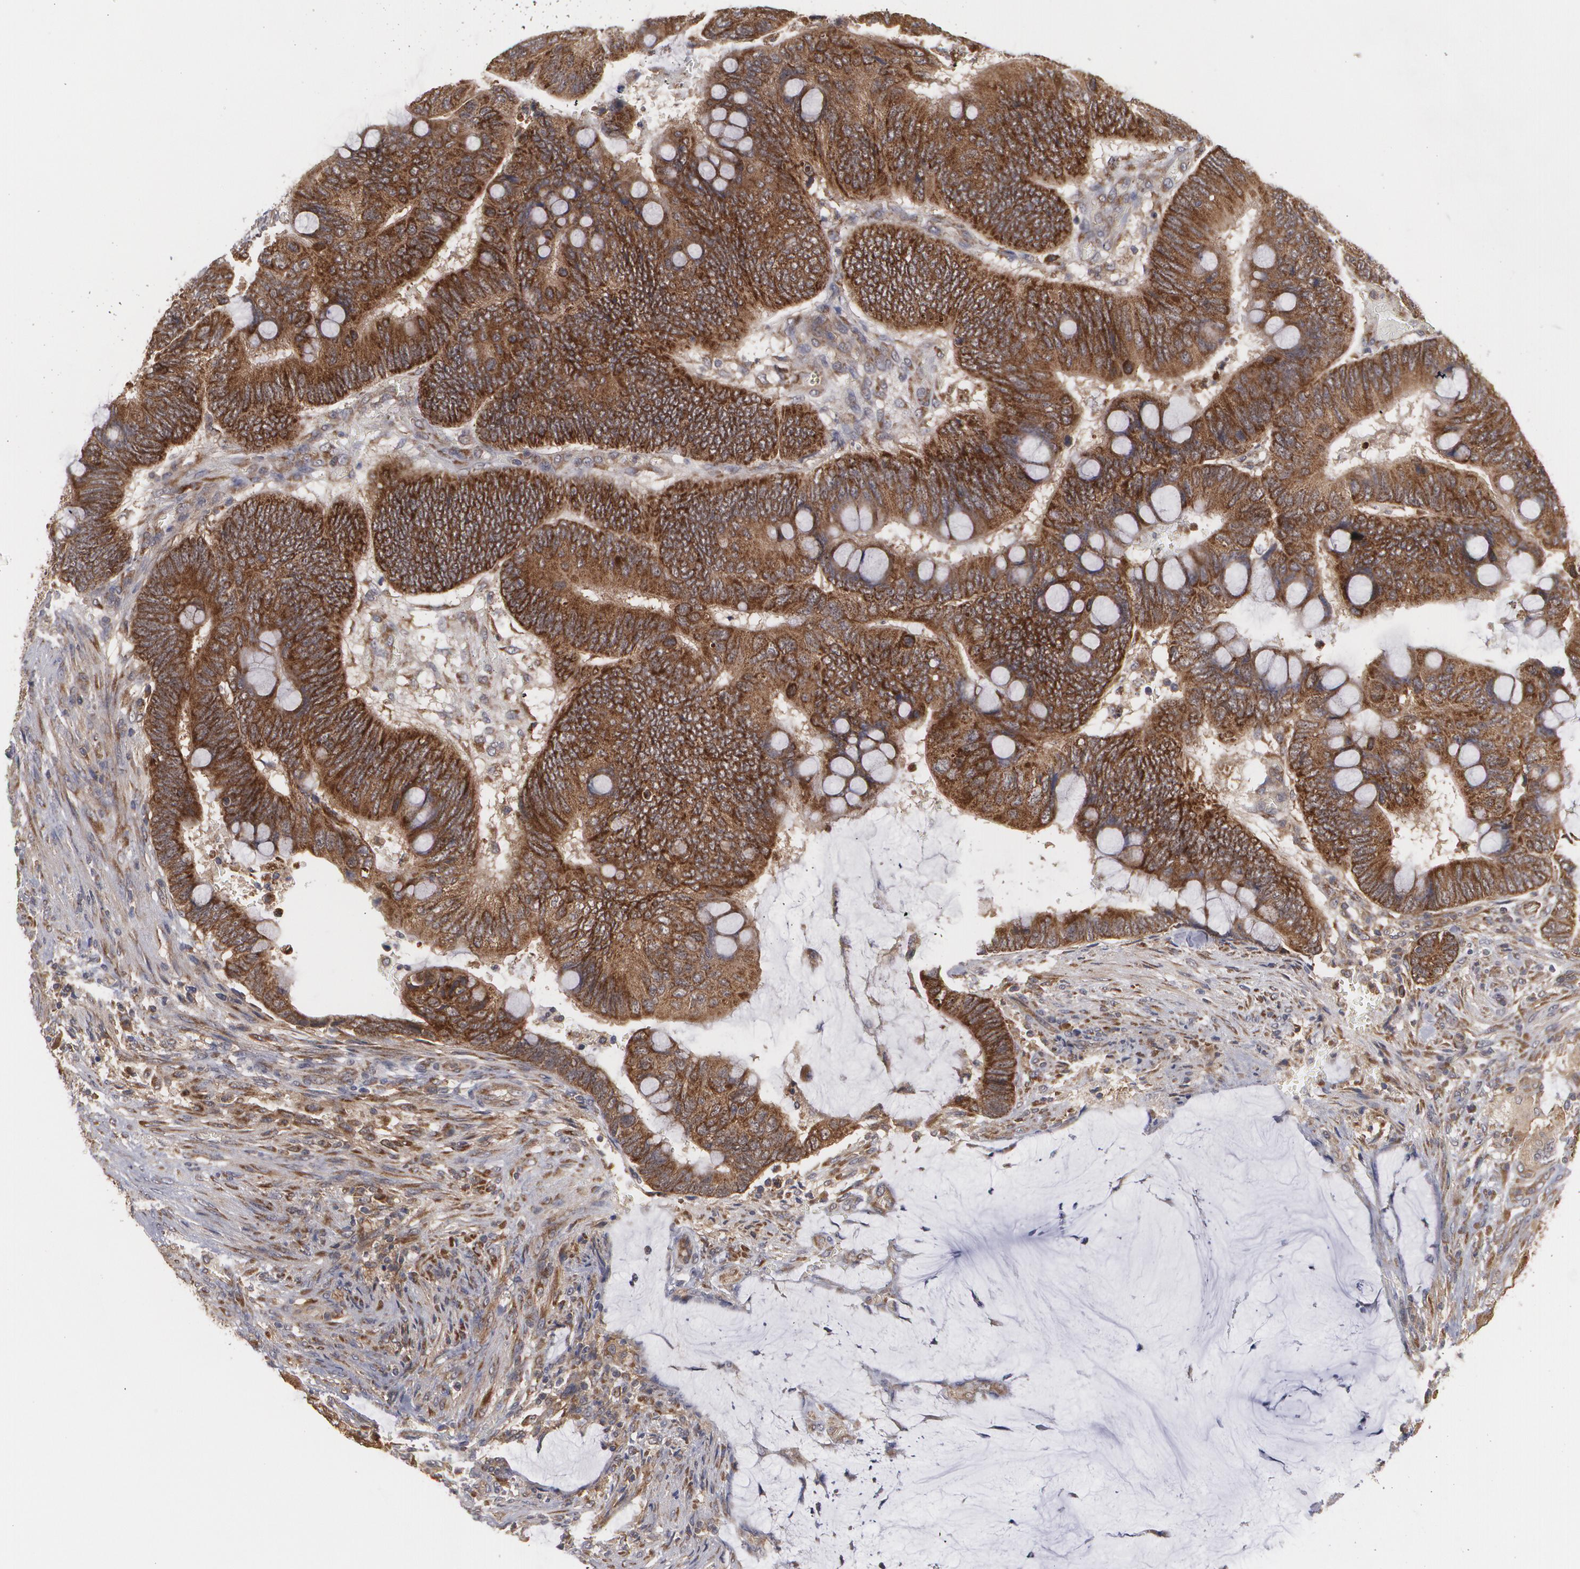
{"staining": {"intensity": "moderate", "quantity": ">75%", "location": "cytoplasmic/membranous"}, "tissue": "colorectal cancer", "cell_type": "Tumor cells", "image_type": "cancer", "snomed": [{"axis": "morphology", "description": "Normal tissue, NOS"}, {"axis": "morphology", "description": "Adenocarcinoma, NOS"}, {"axis": "topography", "description": "Rectum"}], "caption": "Immunohistochemistry (IHC) micrograph of neoplastic tissue: human colorectal cancer stained using IHC shows medium levels of moderate protein expression localized specifically in the cytoplasmic/membranous of tumor cells, appearing as a cytoplasmic/membranous brown color.", "gene": "BMP6", "patient": {"sex": "male", "age": 92}}